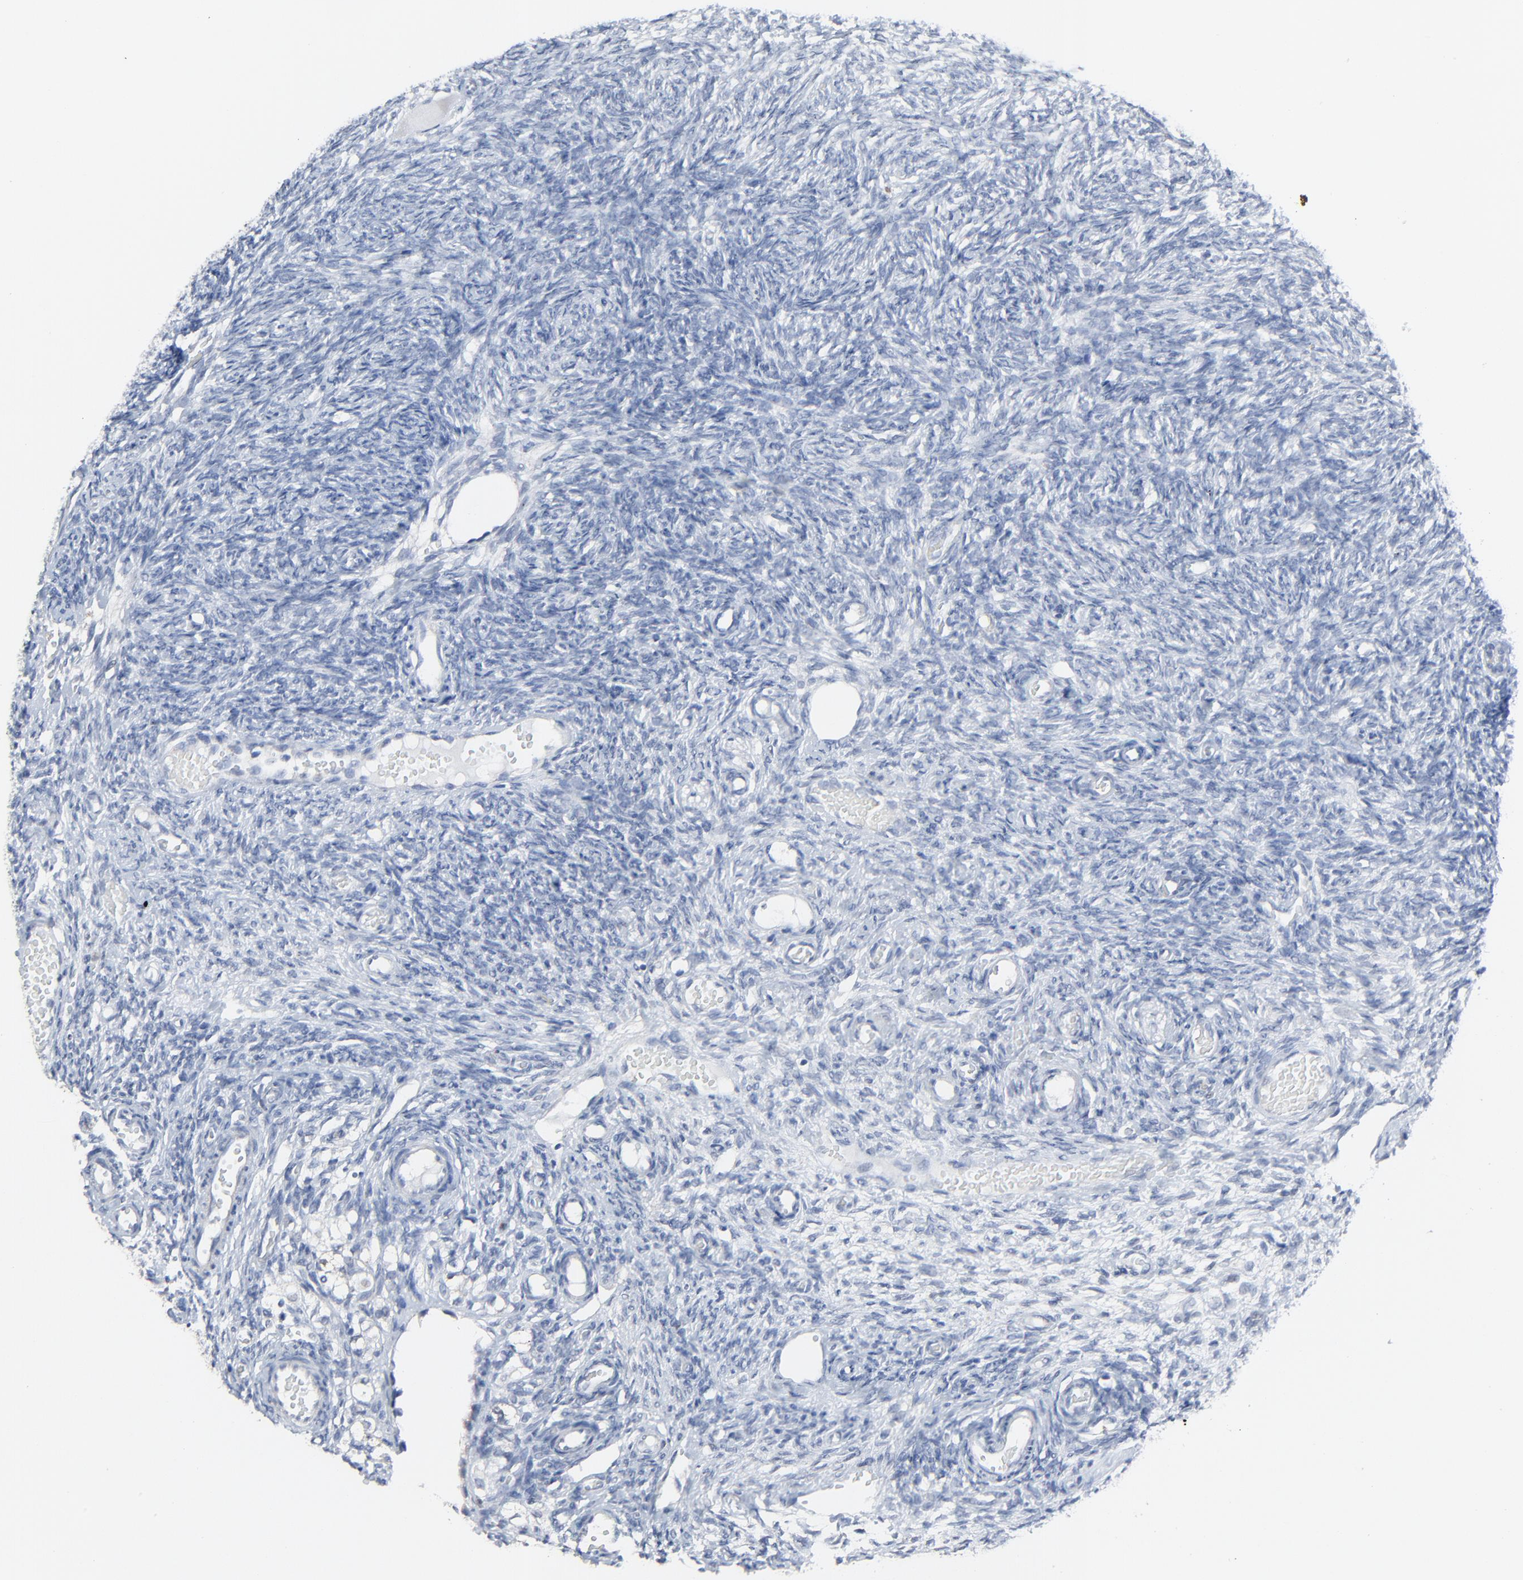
{"staining": {"intensity": "negative", "quantity": "none", "location": "none"}, "tissue": "ovary", "cell_type": "Follicle cells", "image_type": "normal", "snomed": [{"axis": "morphology", "description": "Normal tissue, NOS"}, {"axis": "topography", "description": "Ovary"}], "caption": "Follicle cells are negative for brown protein staining in normal ovary. (DAB immunohistochemistry, high magnification).", "gene": "BIRC3", "patient": {"sex": "female", "age": 35}}